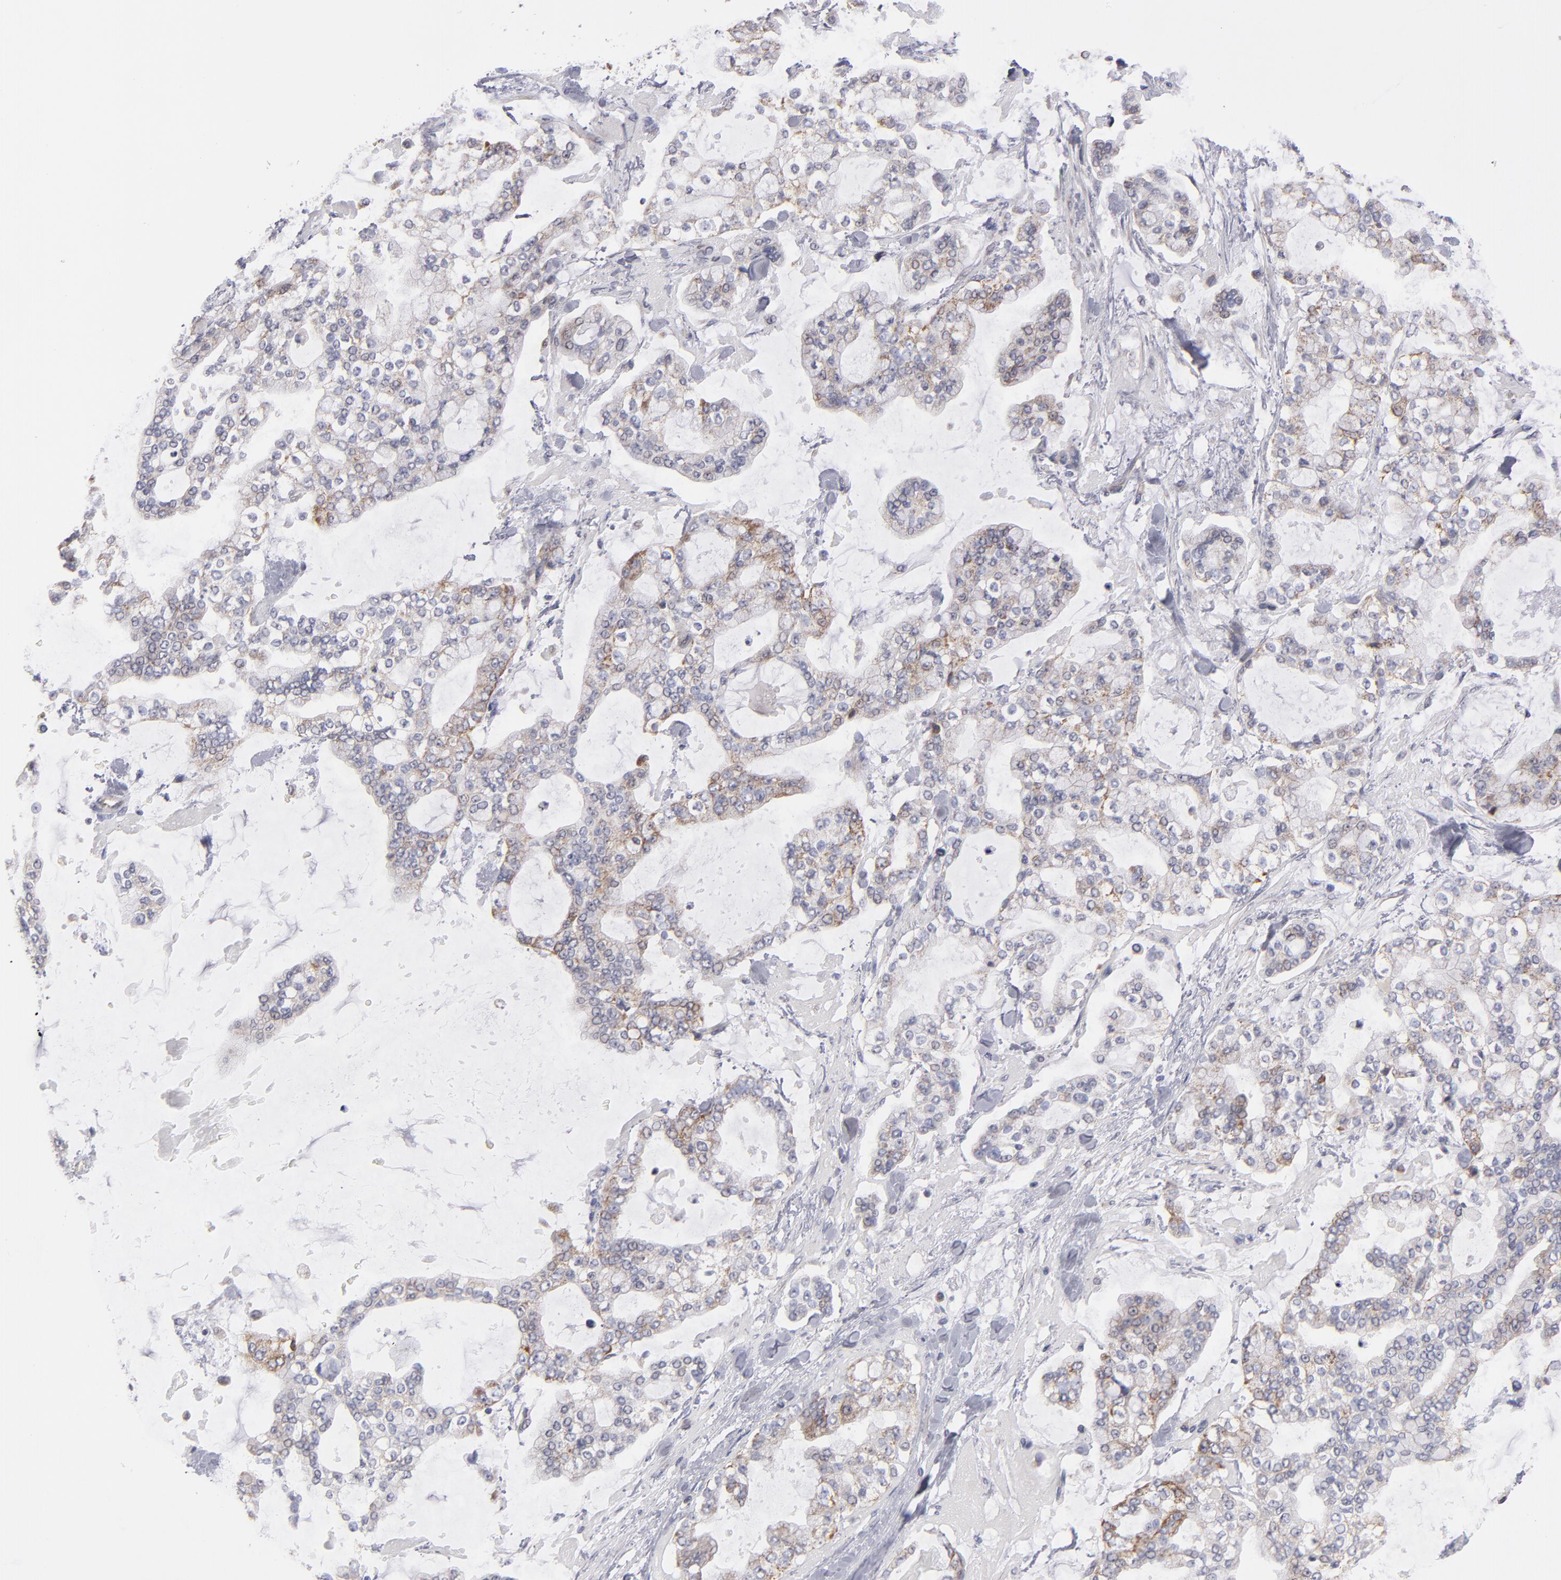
{"staining": {"intensity": "weak", "quantity": ">75%", "location": "cytoplasmic/membranous"}, "tissue": "stomach cancer", "cell_type": "Tumor cells", "image_type": "cancer", "snomed": [{"axis": "morphology", "description": "Normal tissue, NOS"}, {"axis": "morphology", "description": "Adenocarcinoma, NOS"}, {"axis": "topography", "description": "Stomach, upper"}, {"axis": "topography", "description": "Stomach"}], "caption": "Immunohistochemistry (IHC) staining of adenocarcinoma (stomach), which shows low levels of weak cytoplasmic/membranous expression in about >75% of tumor cells indicating weak cytoplasmic/membranous protein expression. The staining was performed using DAB (brown) for protein detection and nuclei were counterstained in hematoxylin (blue).", "gene": "HCCS", "patient": {"sex": "male", "age": 76}}